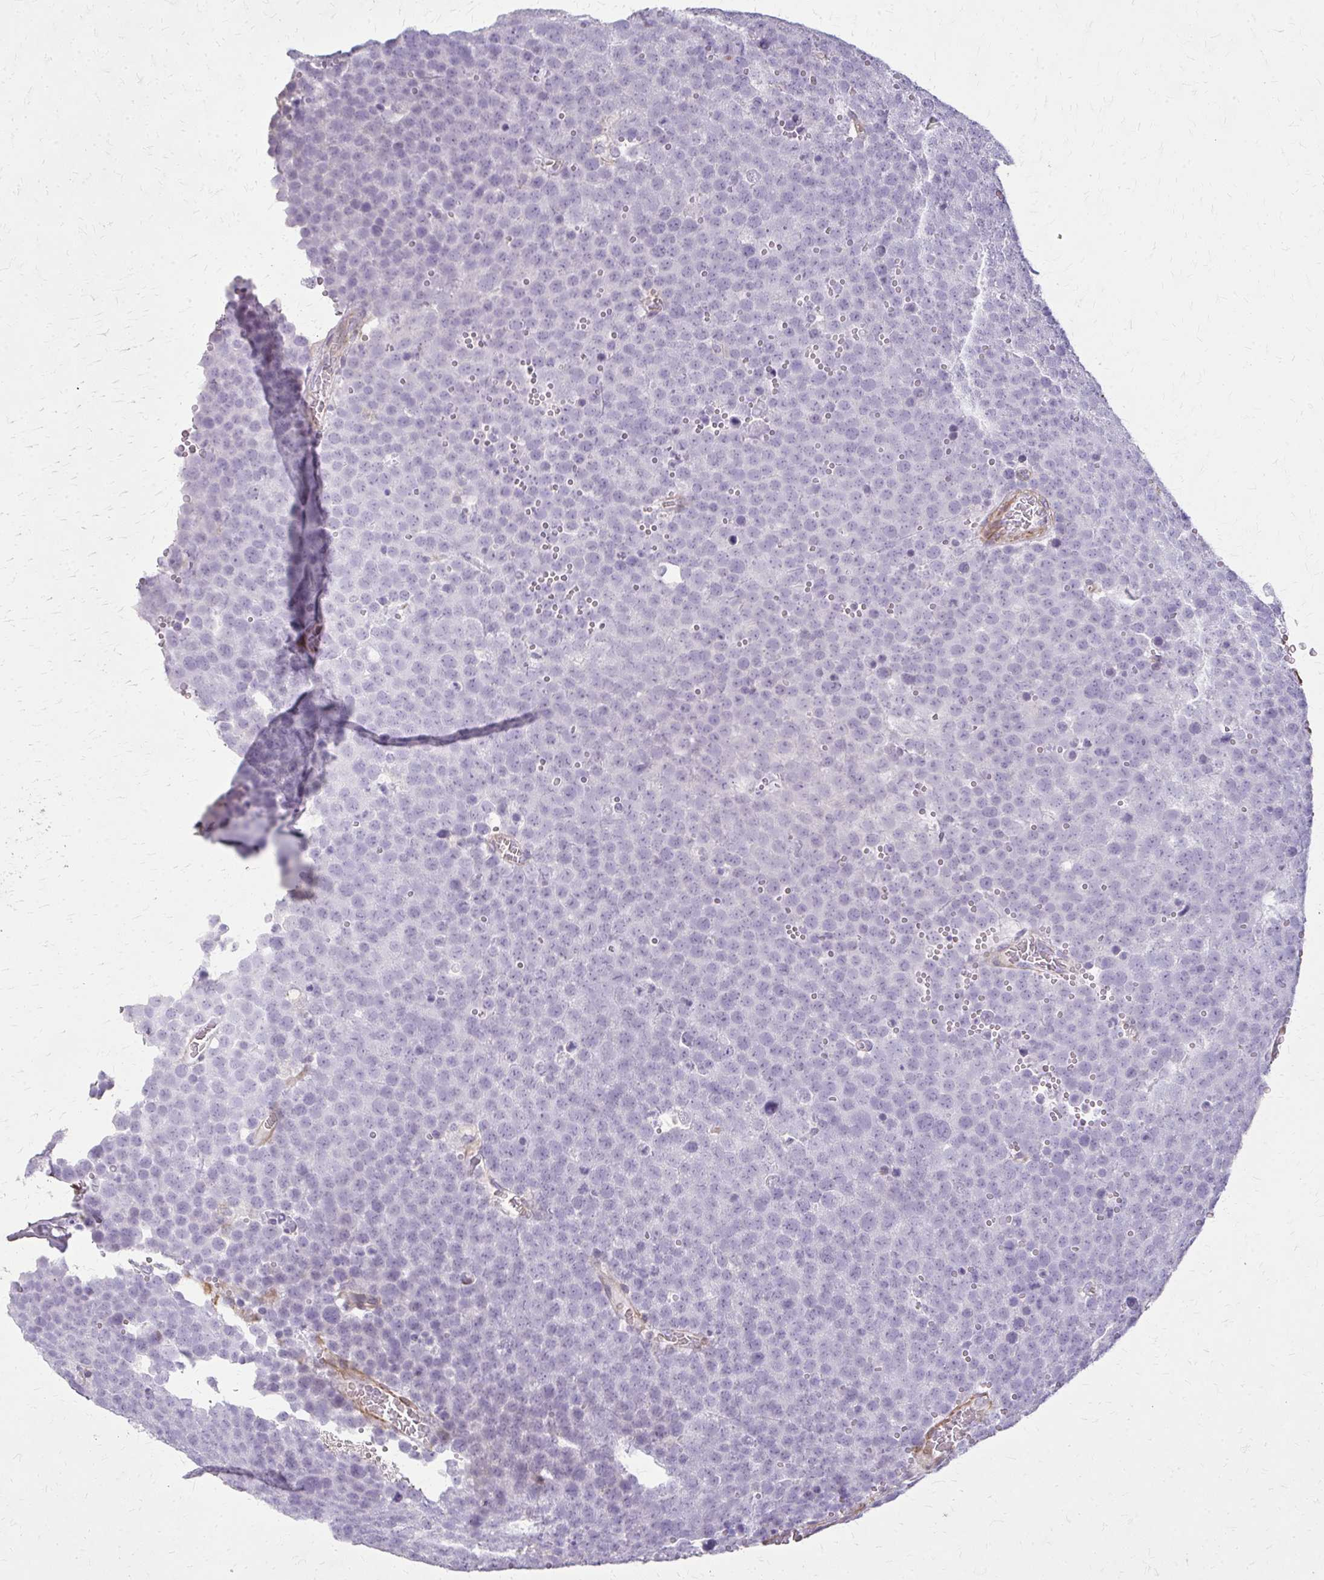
{"staining": {"intensity": "negative", "quantity": "none", "location": "none"}, "tissue": "testis cancer", "cell_type": "Tumor cells", "image_type": "cancer", "snomed": [{"axis": "morphology", "description": "Seminoma, NOS"}, {"axis": "topography", "description": "Testis"}], "caption": "Testis seminoma stained for a protein using immunohistochemistry shows no positivity tumor cells.", "gene": "TENM4", "patient": {"sex": "male", "age": 71}}